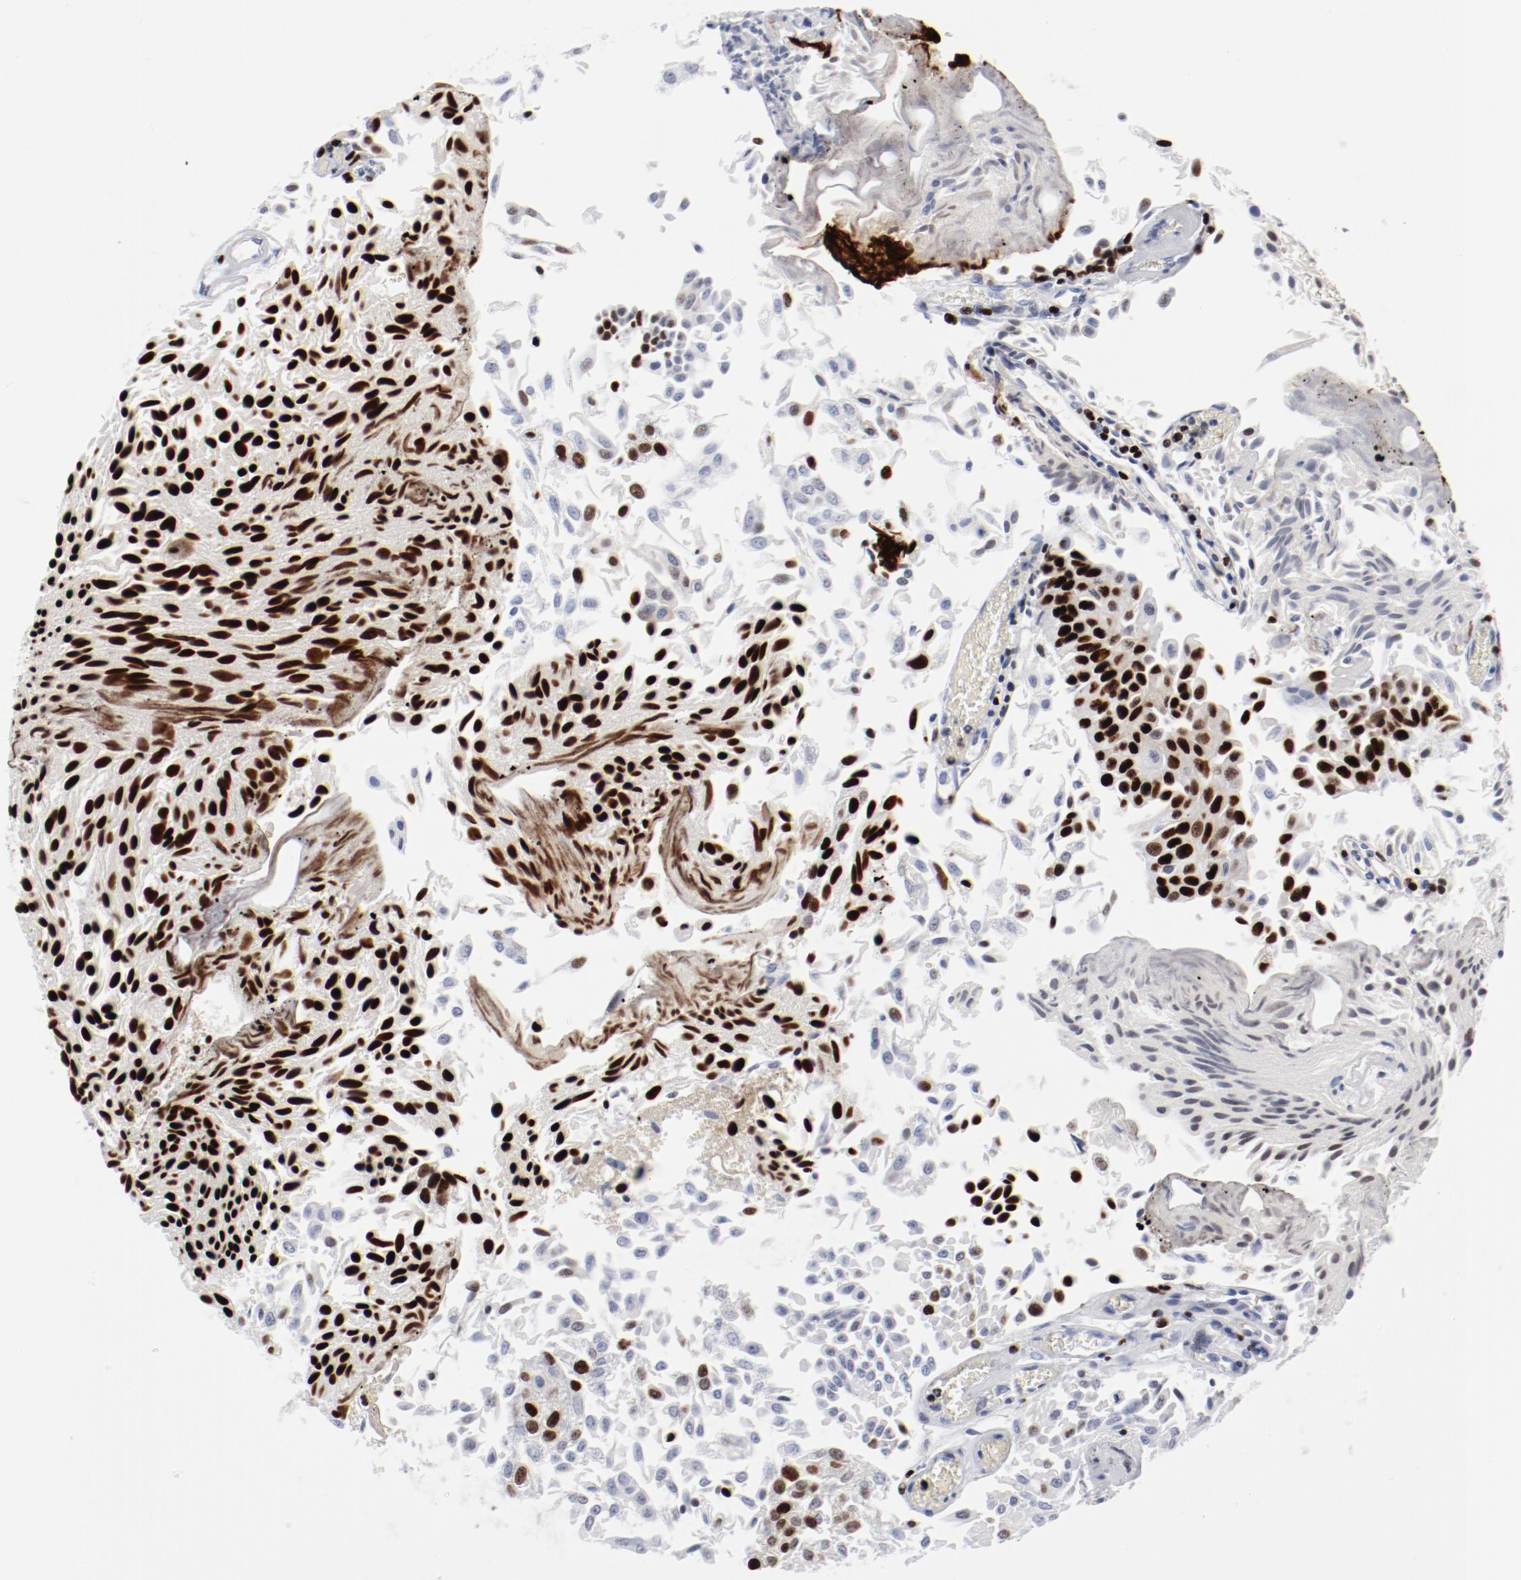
{"staining": {"intensity": "strong", "quantity": ">75%", "location": "nuclear"}, "tissue": "urothelial cancer", "cell_type": "Tumor cells", "image_type": "cancer", "snomed": [{"axis": "morphology", "description": "Urothelial carcinoma, Low grade"}, {"axis": "topography", "description": "Urinary bladder"}], "caption": "This is a photomicrograph of immunohistochemistry staining of urothelial cancer, which shows strong staining in the nuclear of tumor cells.", "gene": "SMARCC2", "patient": {"sex": "male", "age": 86}}